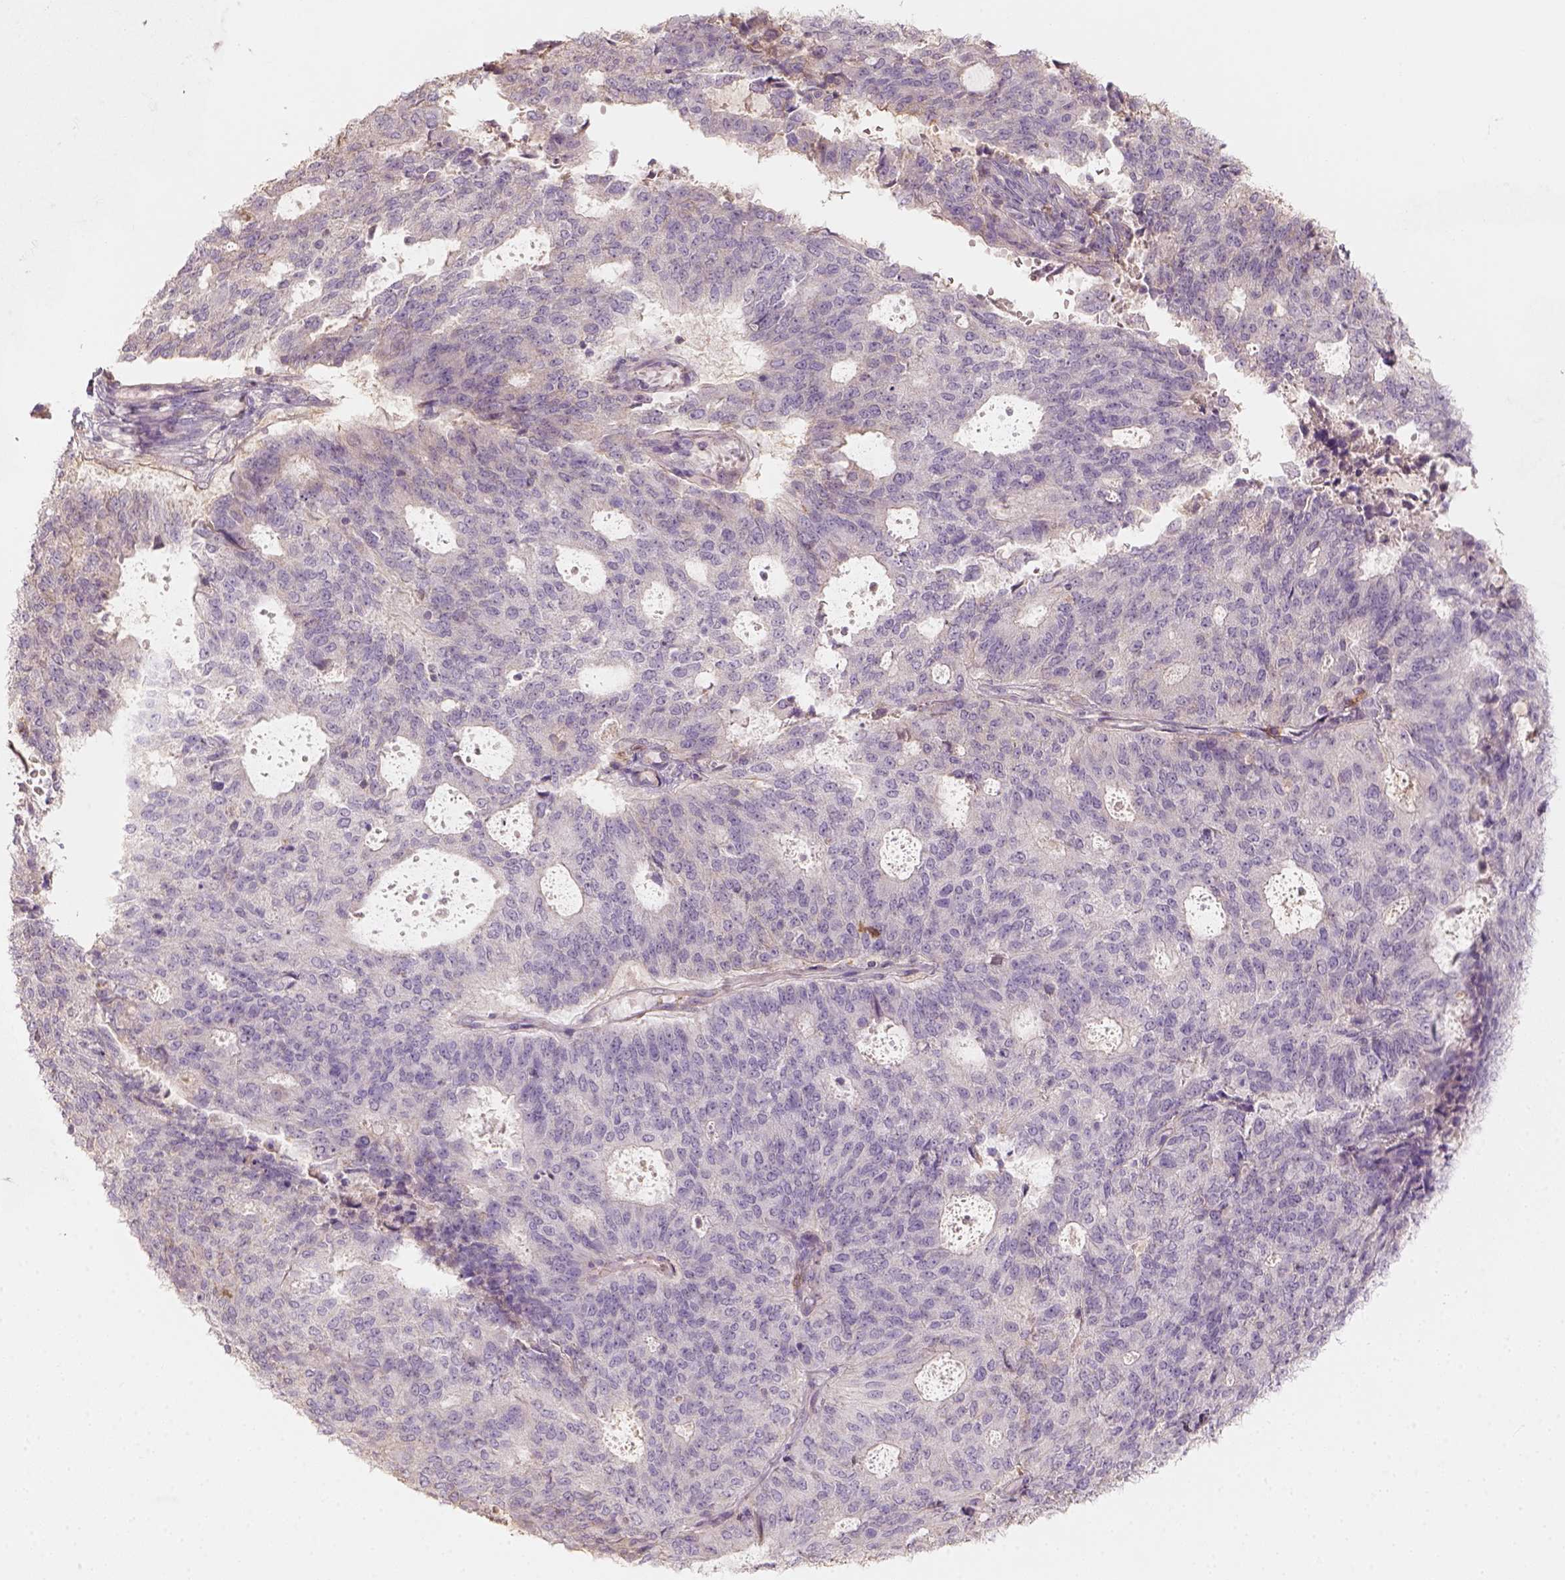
{"staining": {"intensity": "negative", "quantity": "none", "location": "none"}, "tissue": "endometrial cancer", "cell_type": "Tumor cells", "image_type": "cancer", "snomed": [{"axis": "morphology", "description": "Adenocarcinoma, NOS"}, {"axis": "topography", "description": "Endometrium"}], "caption": "Tumor cells show no significant positivity in endometrial cancer.", "gene": "AQP9", "patient": {"sex": "female", "age": 82}}